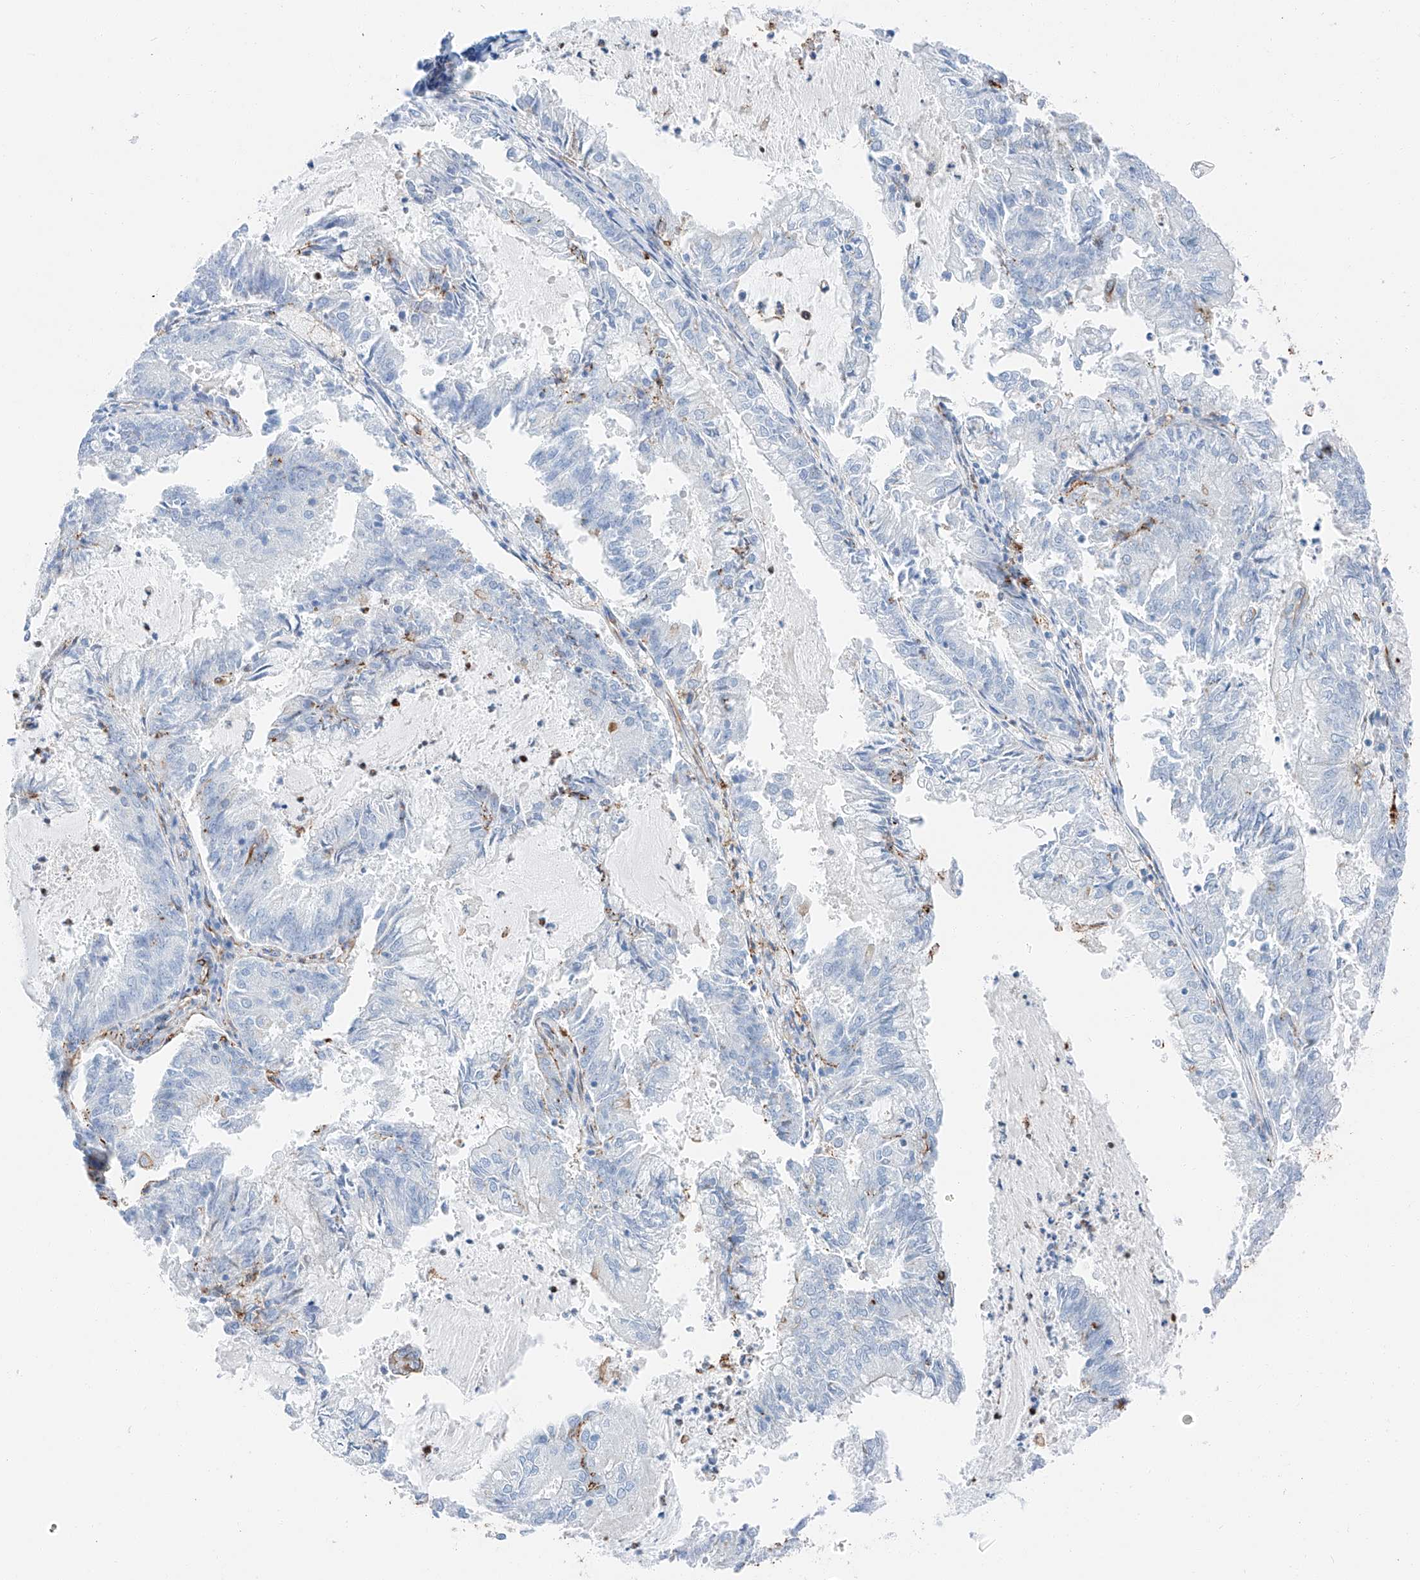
{"staining": {"intensity": "negative", "quantity": "none", "location": "none"}, "tissue": "endometrial cancer", "cell_type": "Tumor cells", "image_type": "cancer", "snomed": [{"axis": "morphology", "description": "Adenocarcinoma, NOS"}, {"axis": "topography", "description": "Endometrium"}], "caption": "Tumor cells are negative for brown protein staining in endometrial cancer. (Stains: DAB (3,3'-diaminobenzidine) immunohistochemistry (IHC) with hematoxylin counter stain, Microscopy: brightfield microscopy at high magnification).", "gene": "ZNF804A", "patient": {"sex": "female", "age": 57}}